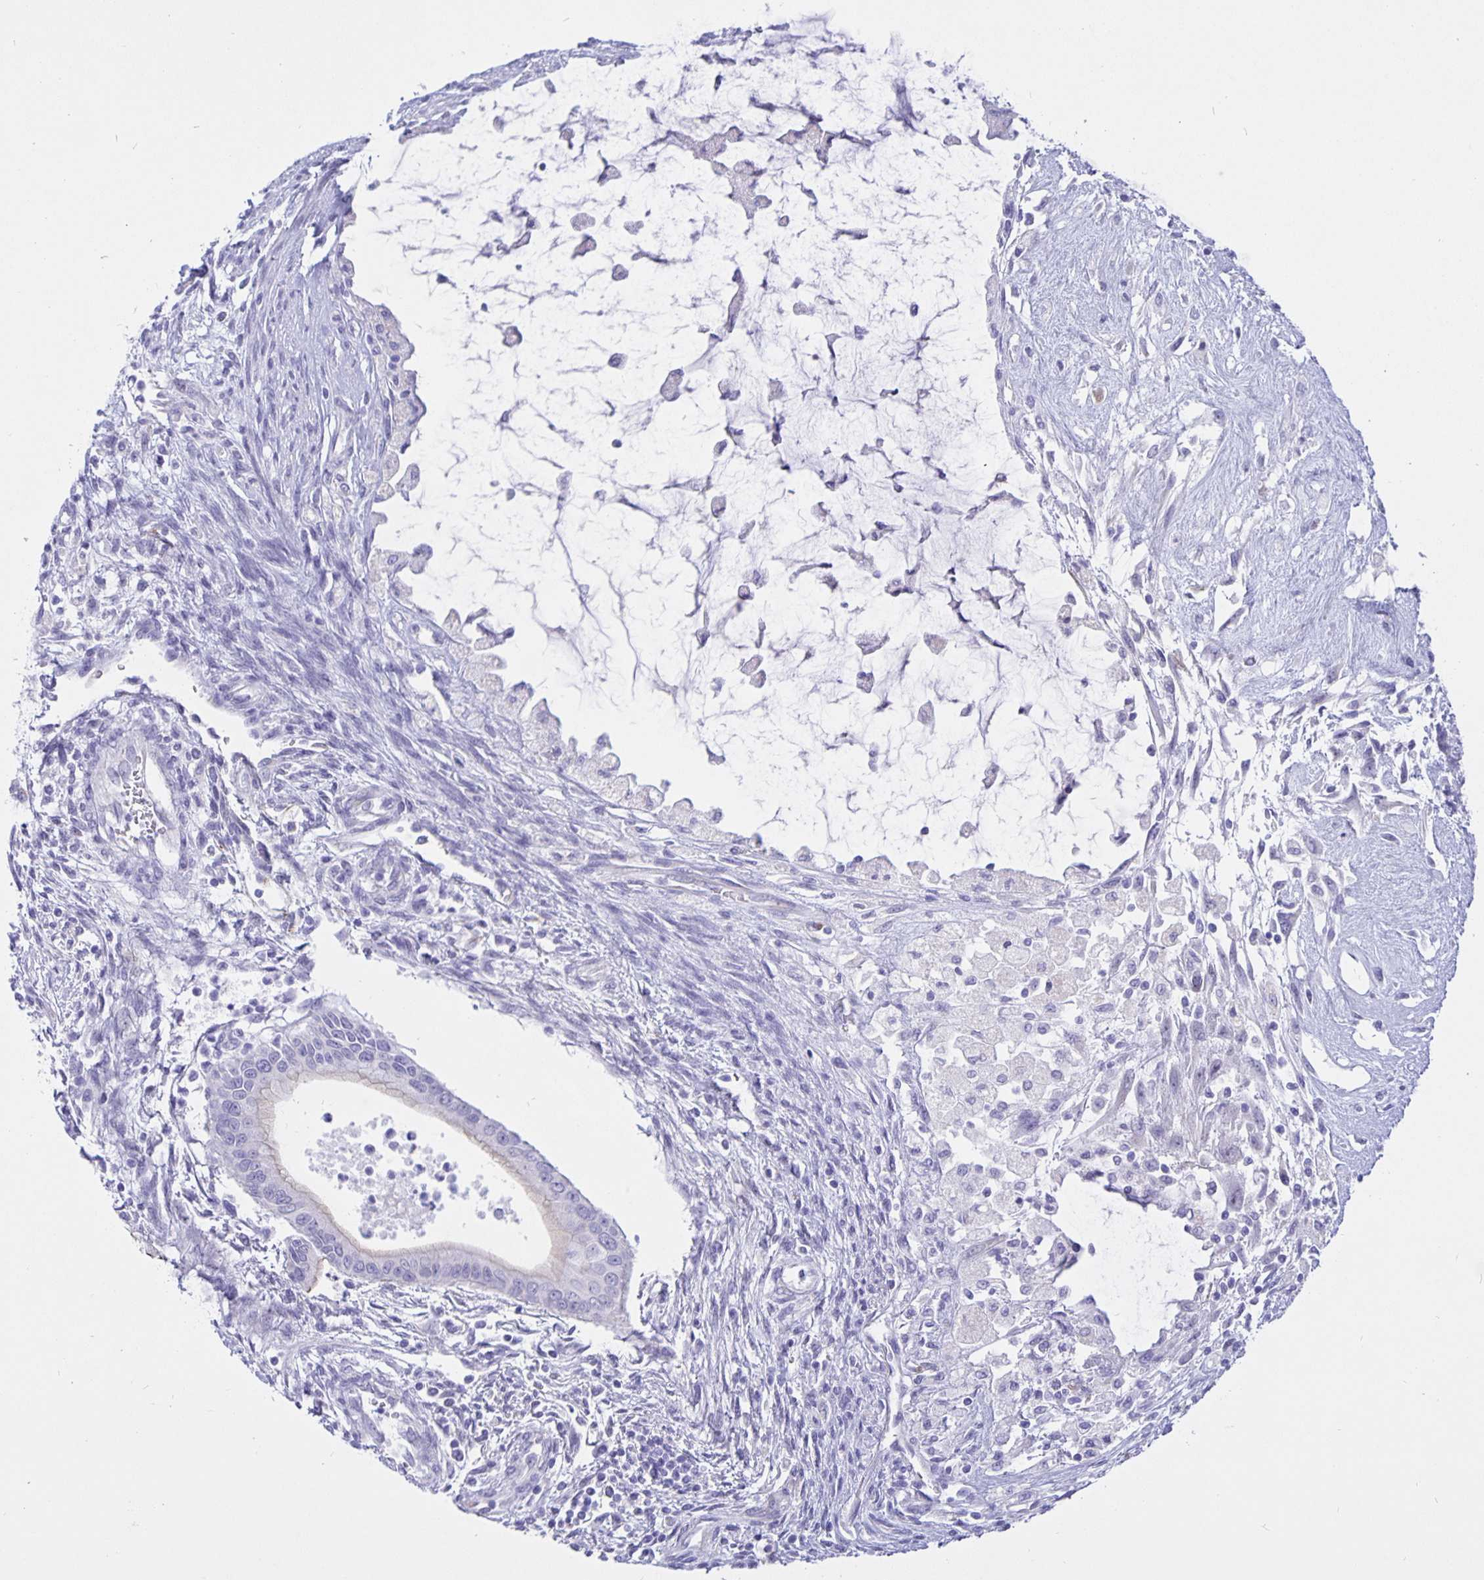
{"staining": {"intensity": "negative", "quantity": "none", "location": "none"}, "tissue": "testis cancer", "cell_type": "Tumor cells", "image_type": "cancer", "snomed": [{"axis": "morphology", "description": "Carcinoma, Embryonal, NOS"}, {"axis": "topography", "description": "Testis"}], "caption": "Immunohistochemistry of testis embryonal carcinoma displays no staining in tumor cells.", "gene": "ERMN", "patient": {"sex": "male", "age": 37}}